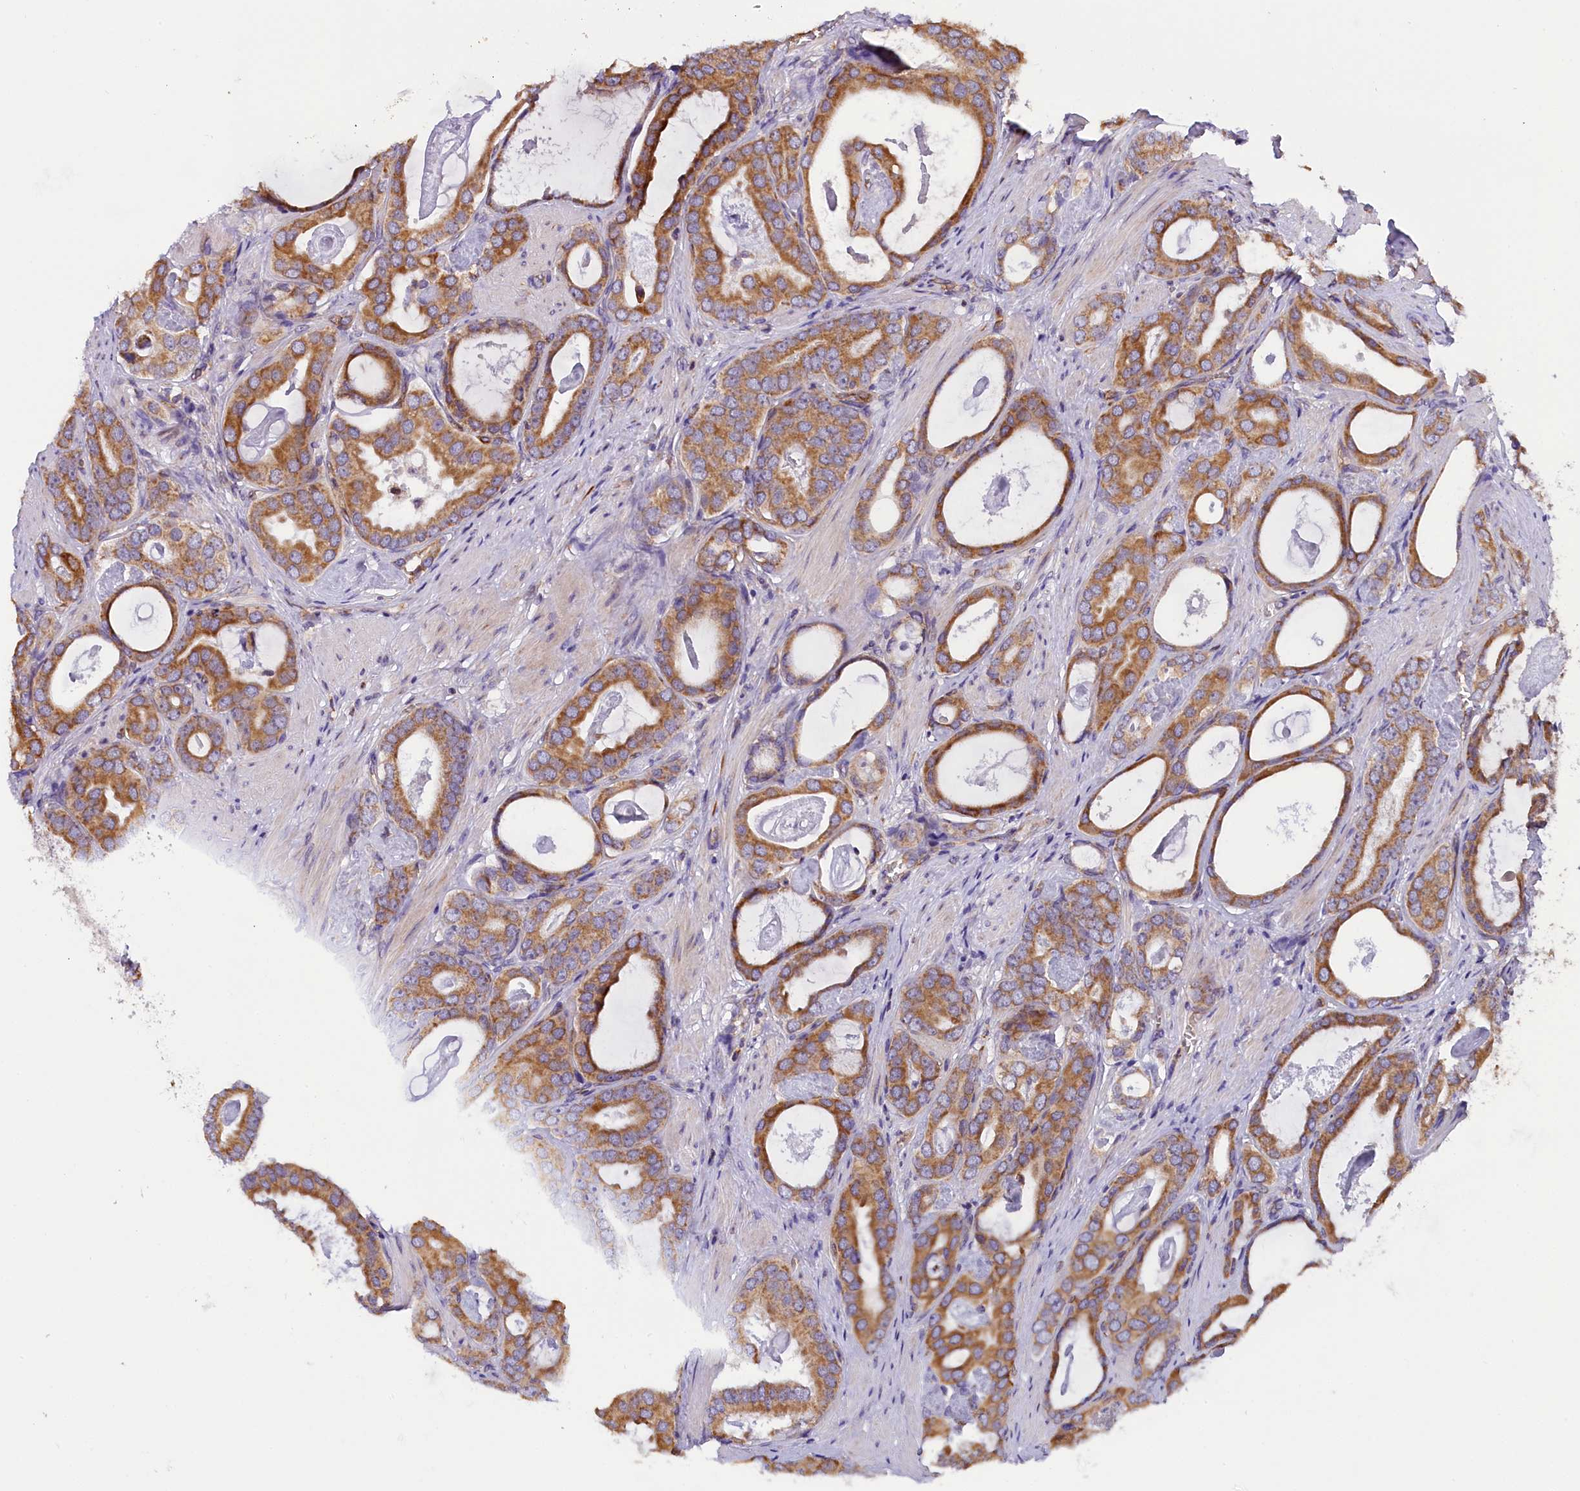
{"staining": {"intensity": "moderate", "quantity": ">75%", "location": "cytoplasmic/membranous"}, "tissue": "prostate cancer", "cell_type": "Tumor cells", "image_type": "cancer", "snomed": [{"axis": "morphology", "description": "Adenocarcinoma, Low grade"}, {"axis": "topography", "description": "Prostate"}], "caption": "Low-grade adenocarcinoma (prostate) stained for a protein reveals moderate cytoplasmic/membranous positivity in tumor cells.", "gene": "DNAJB9", "patient": {"sex": "male", "age": 71}}